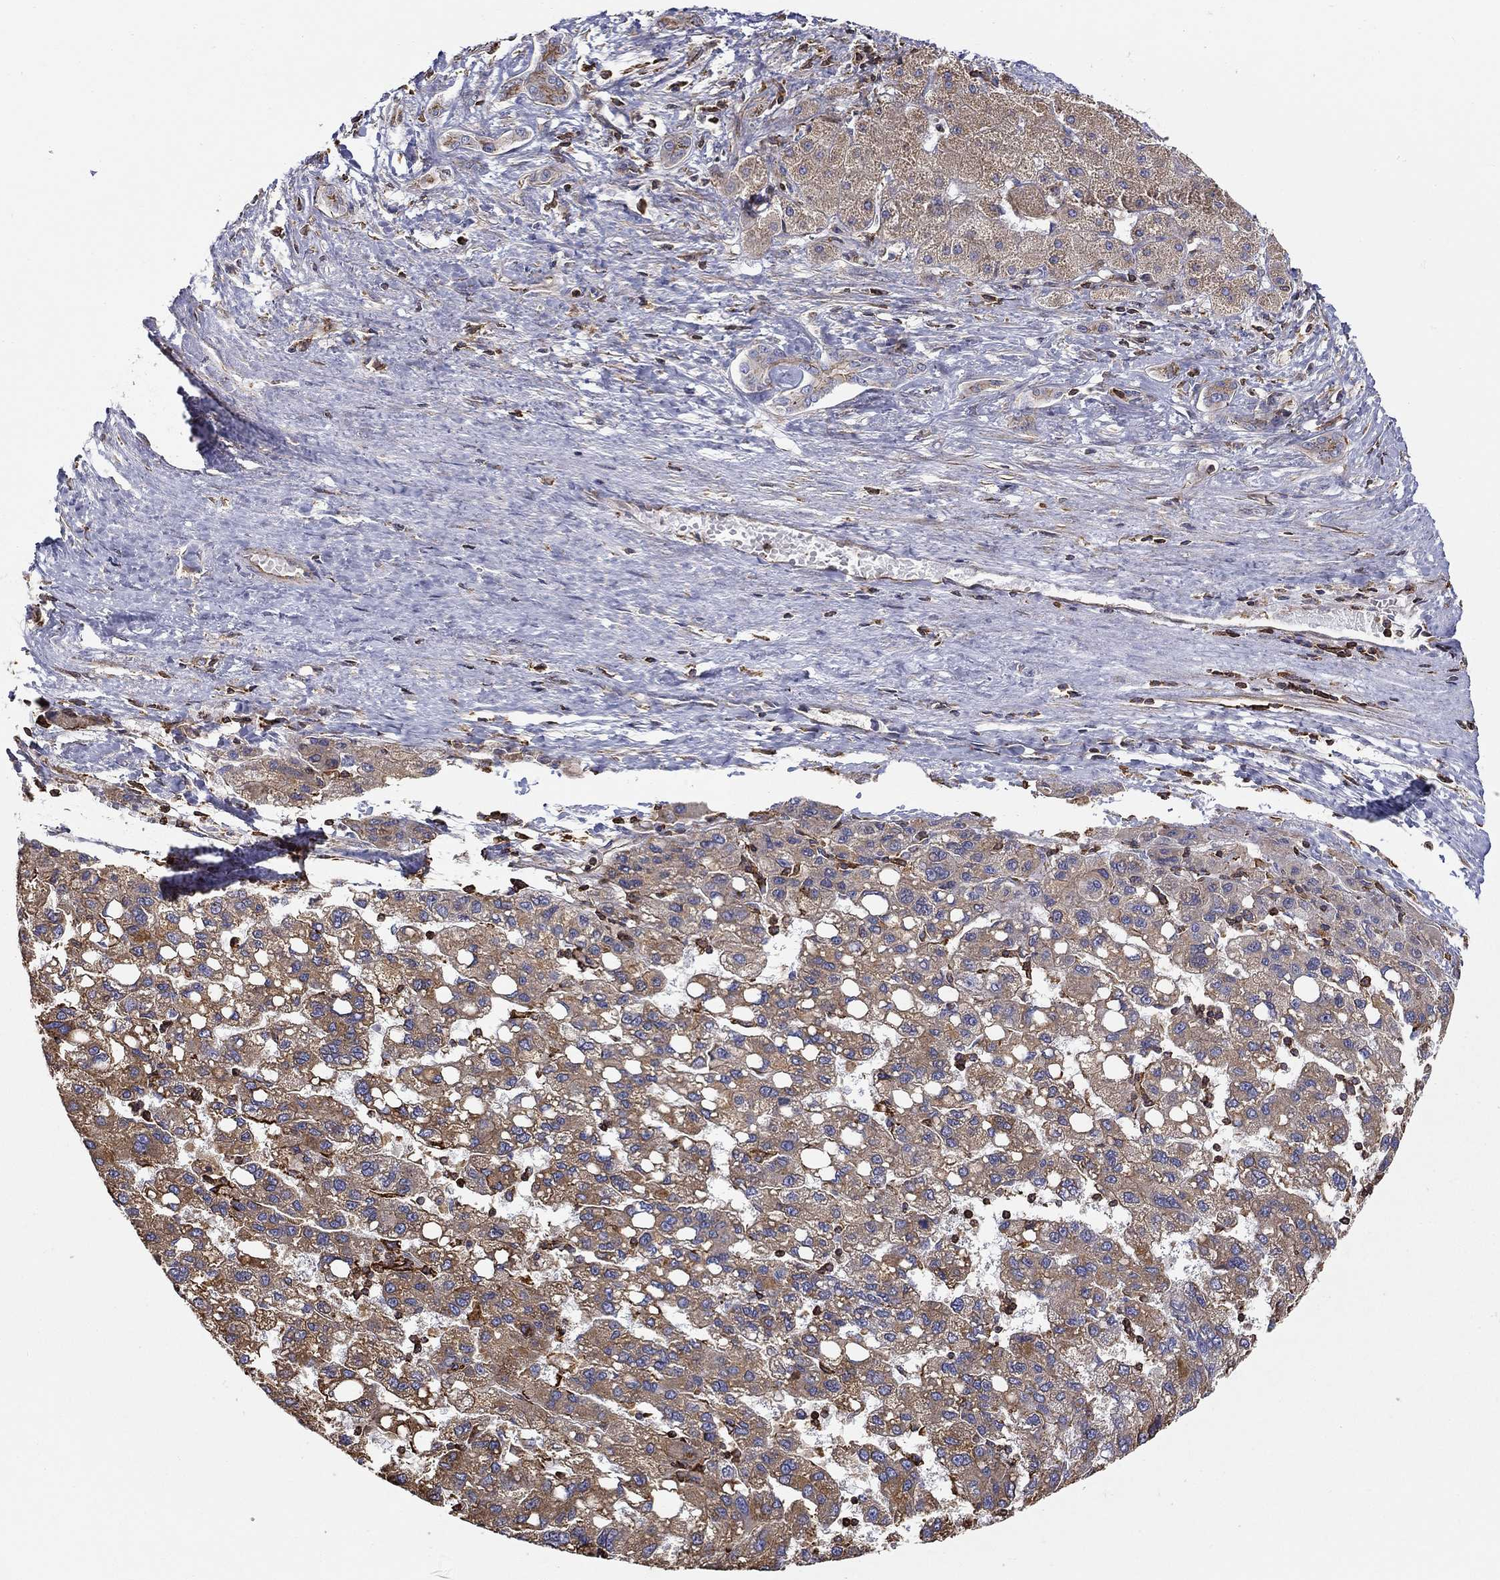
{"staining": {"intensity": "strong", "quantity": "<25%", "location": "cytoplasmic/membranous"}, "tissue": "liver cancer", "cell_type": "Tumor cells", "image_type": "cancer", "snomed": [{"axis": "morphology", "description": "Carcinoma, Hepatocellular, NOS"}, {"axis": "topography", "description": "Liver"}], "caption": "Tumor cells demonstrate medium levels of strong cytoplasmic/membranous staining in approximately <25% of cells in liver hepatocellular carcinoma.", "gene": "NPHP1", "patient": {"sex": "female", "age": 82}}